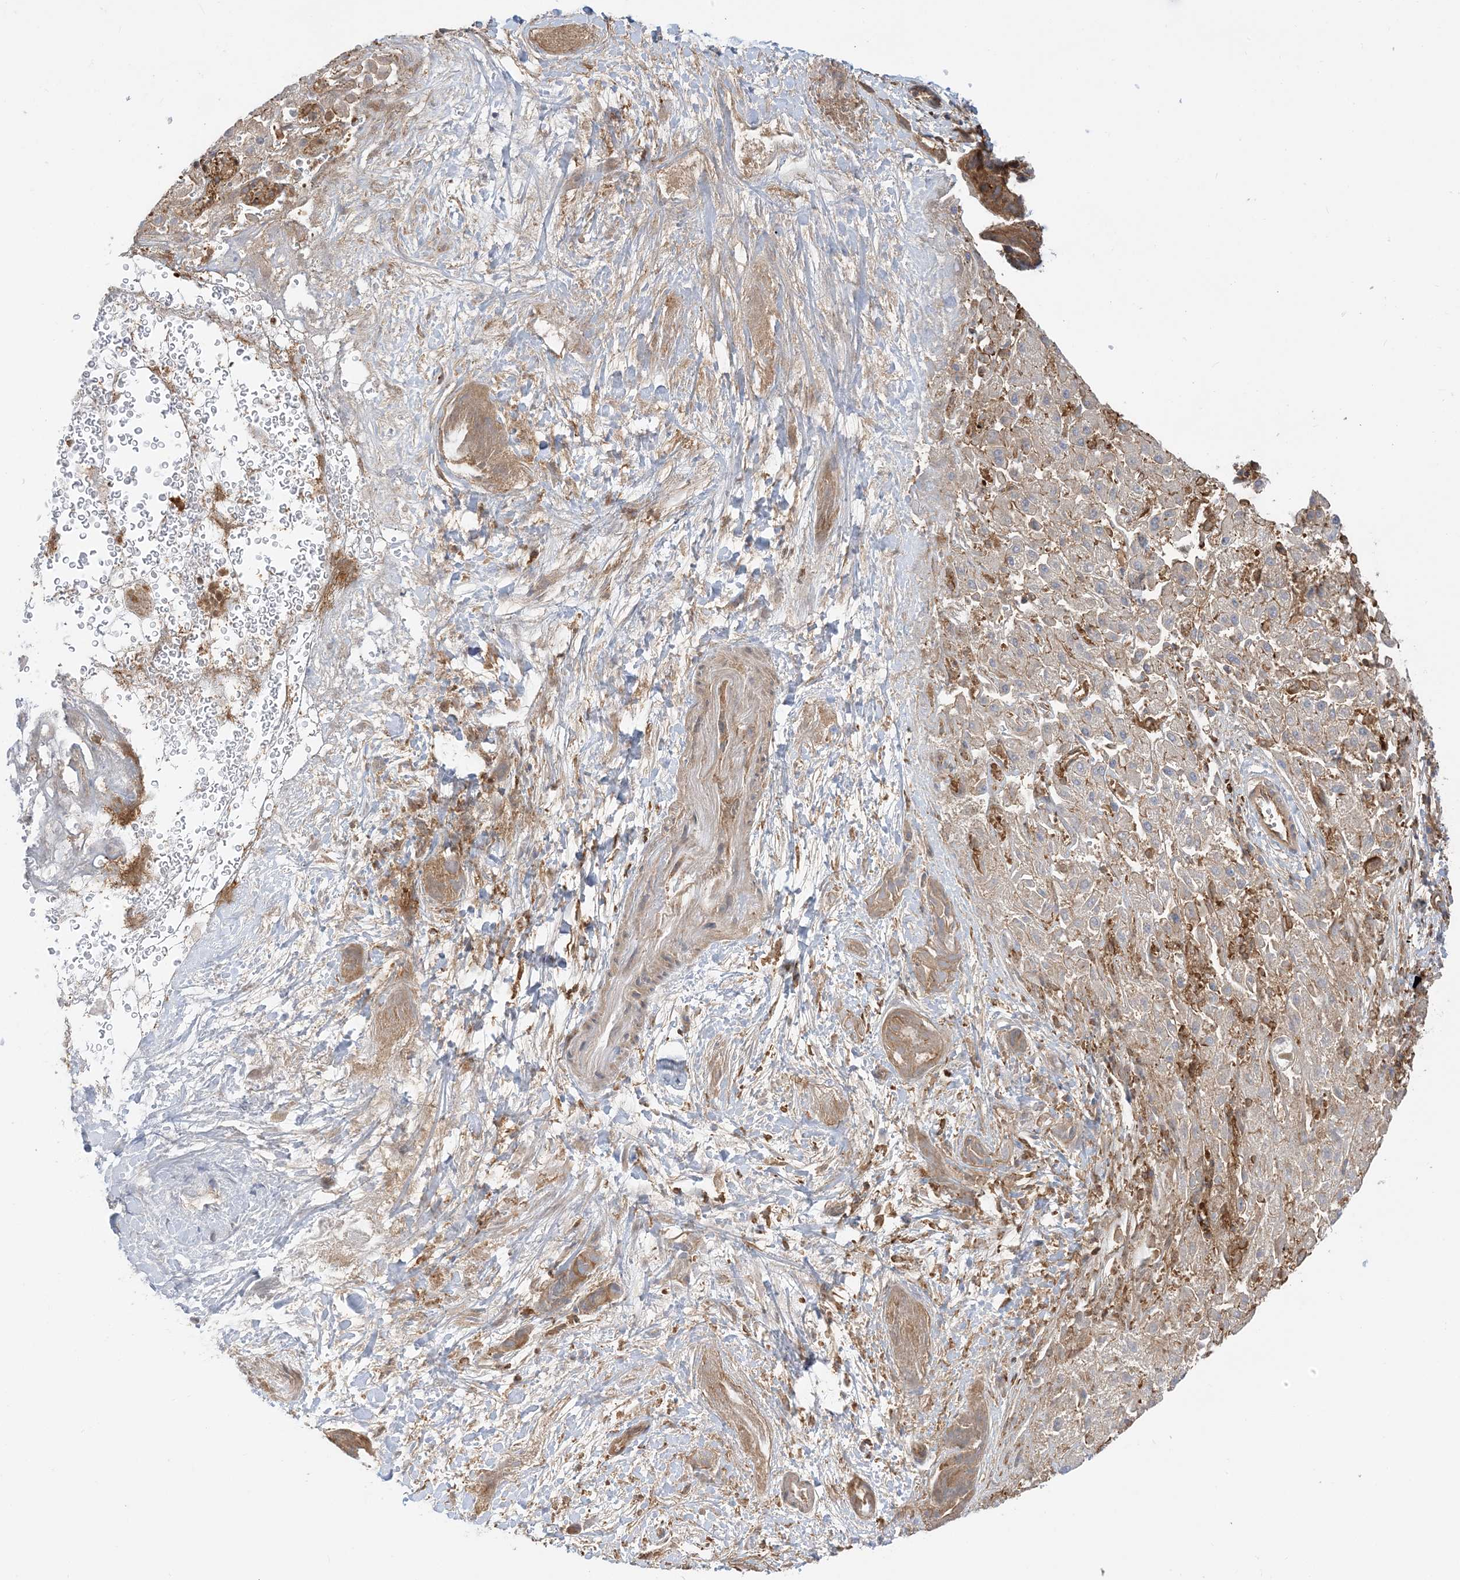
{"staining": {"intensity": "weak", "quantity": "25%-75%", "location": "cytoplasmic/membranous"}, "tissue": "liver cancer", "cell_type": "Tumor cells", "image_type": "cancer", "snomed": [{"axis": "morphology", "description": "Cholangiocarcinoma"}, {"axis": "topography", "description": "Liver"}], "caption": "Immunohistochemistry histopathology image of cholangiocarcinoma (liver) stained for a protein (brown), which displays low levels of weak cytoplasmic/membranous expression in approximately 25%-75% of tumor cells.", "gene": "CAPZB", "patient": {"sex": "female", "age": 52}}